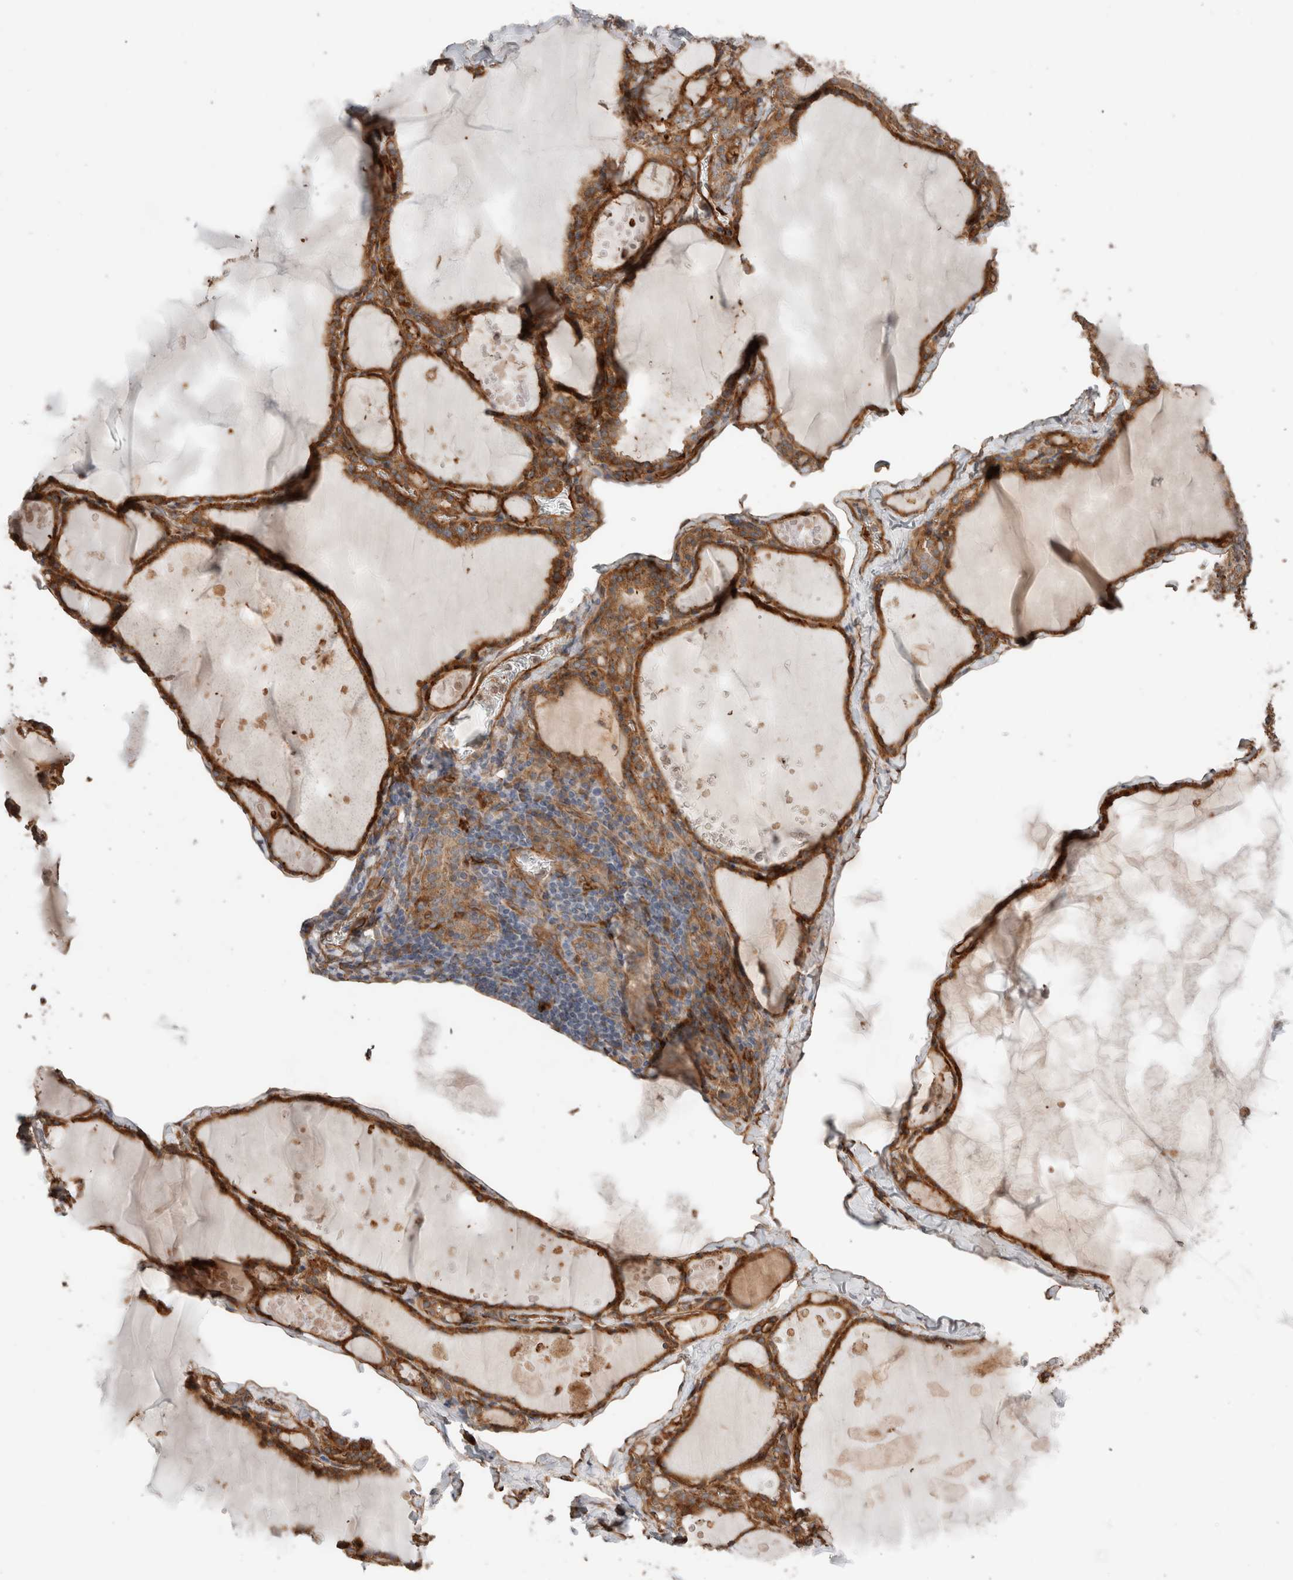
{"staining": {"intensity": "moderate", "quantity": ">75%", "location": "cytoplasmic/membranous"}, "tissue": "thyroid gland", "cell_type": "Glandular cells", "image_type": "normal", "snomed": [{"axis": "morphology", "description": "Normal tissue, NOS"}, {"axis": "topography", "description": "Thyroid gland"}], "caption": "The immunohistochemical stain highlights moderate cytoplasmic/membranous expression in glandular cells of benign thyroid gland. (DAB (3,3'-diaminobenzidine) IHC with brightfield microscopy, high magnification).", "gene": "RAB32", "patient": {"sex": "male", "age": 56}}